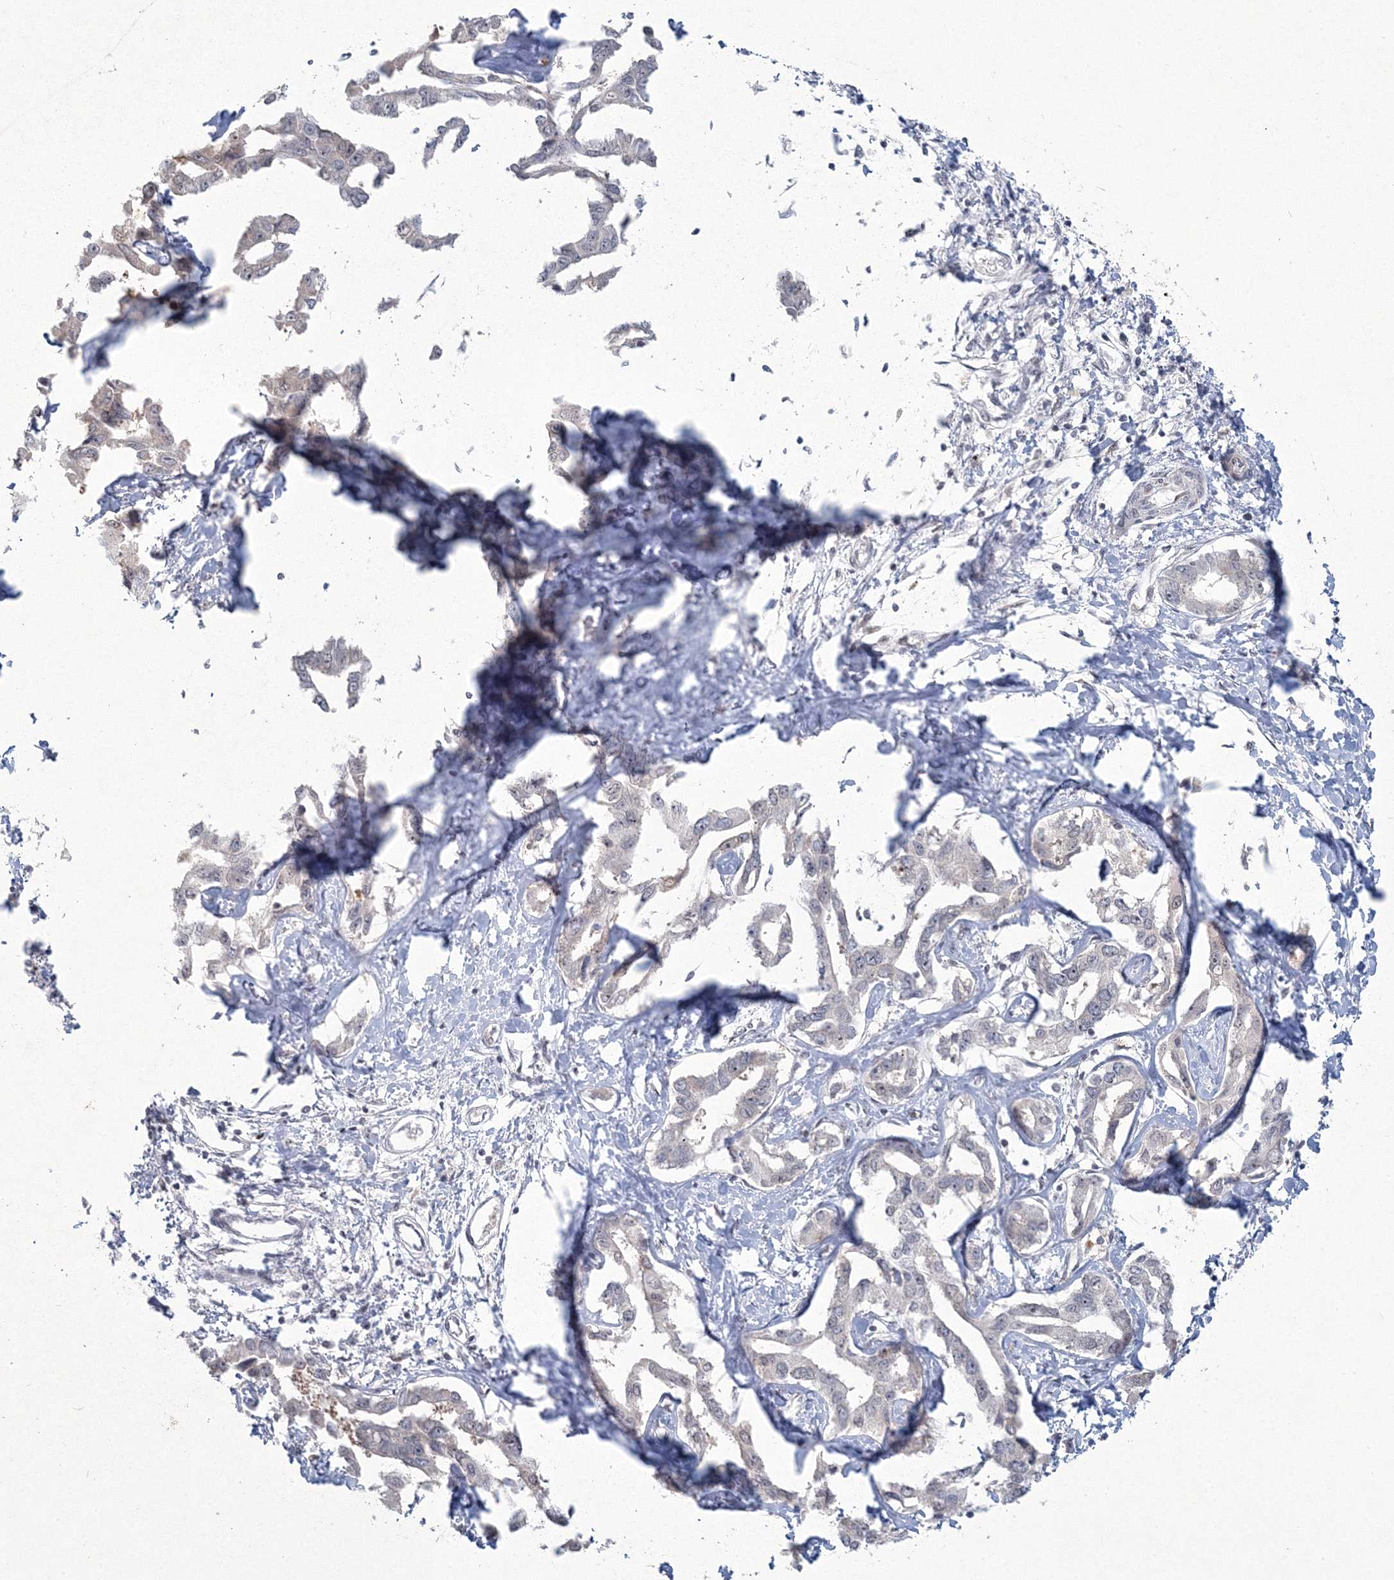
{"staining": {"intensity": "negative", "quantity": "none", "location": "none"}, "tissue": "liver cancer", "cell_type": "Tumor cells", "image_type": "cancer", "snomed": [{"axis": "morphology", "description": "Cholangiocarcinoma"}, {"axis": "topography", "description": "Liver"}], "caption": "Photomicrograph shows no significant protein expression in tumor cells of liver cancer.", "gene": "C3orf33", "patient": {"sex": "male", "age": 59}}